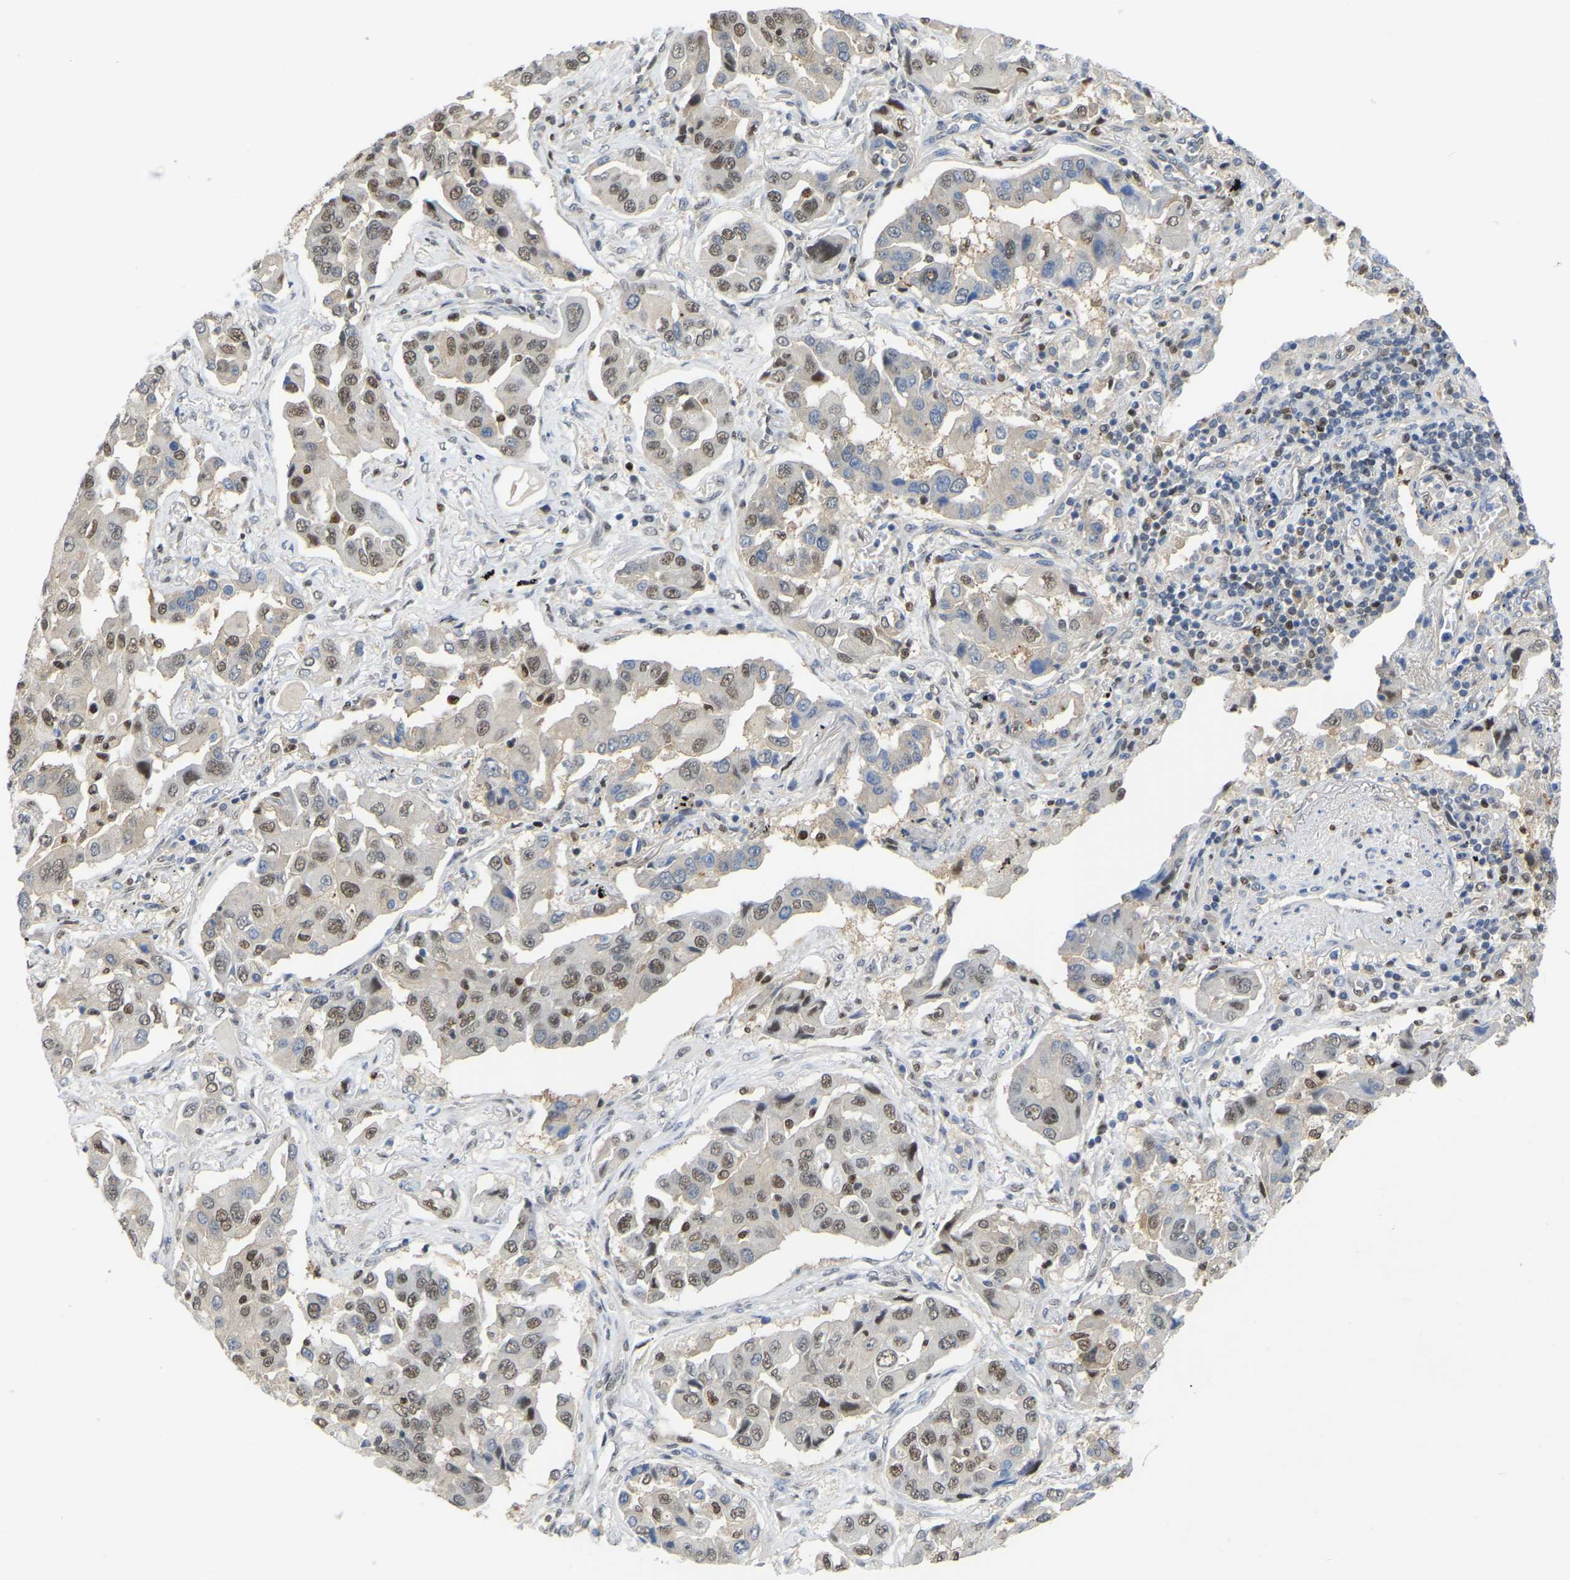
{"staining": {"intensity": "moderate", "quantity": "25%-75%", "location": "nuclear"}, "tissue": "lung cancer", "cell_type": "Tumor cells", "image_type": "cancer", "snomed": [{"axis": "morphology", "description": "Adenocarcinoma, NOS"}, {"axis": "topography", "description": "Lung"}], "caption": "Immunohistochemical staining of human lung adenocarcinoma exhibits medium levels of moderate nuclear expression in approximately 25%-75% of tumor cells.", "gene": "KLRG2", "patient": {"sex": "female", "age": 65}}